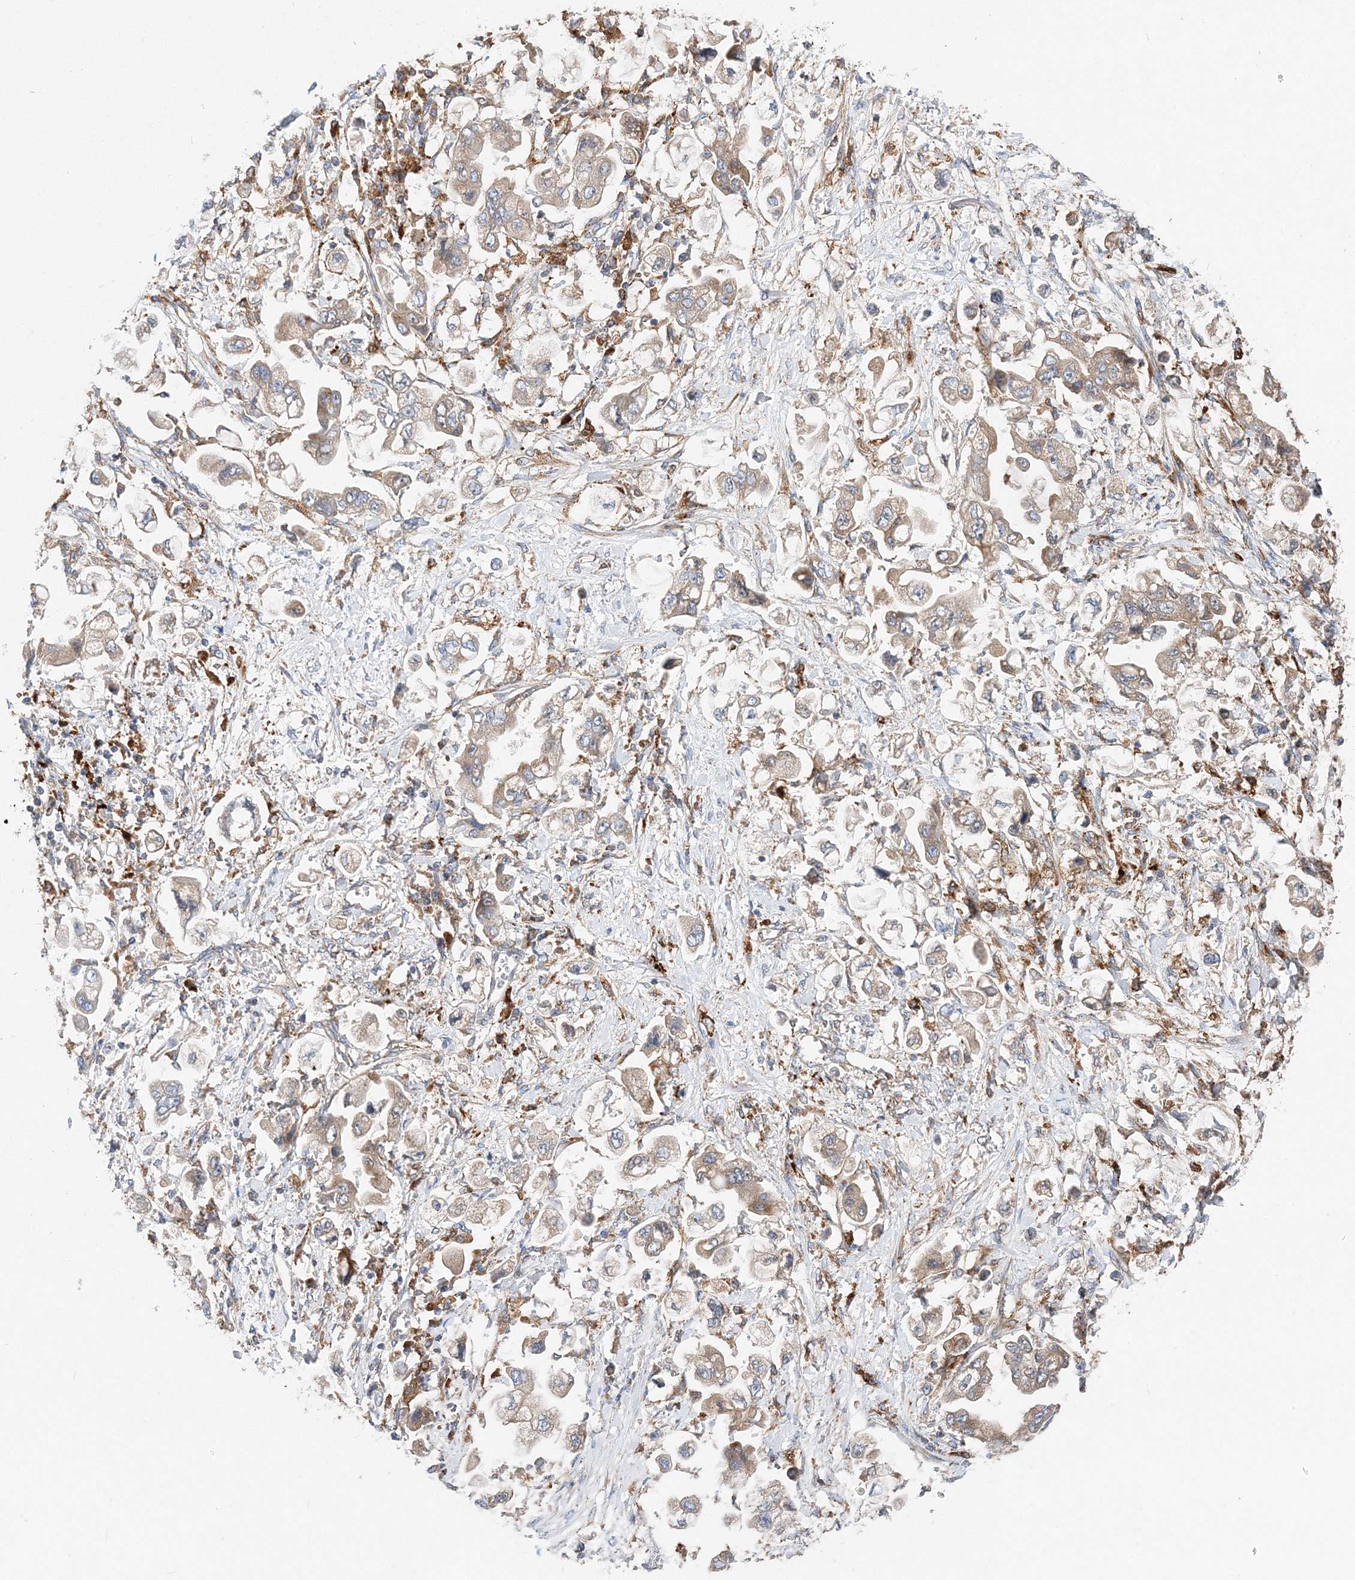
{"staining": {"intensity": "moderate", "quantity": ">75%", "location": "cytoplasmic/membranous"}, "tissue": "stomach cancer", "cell_type": "Tumor cells", "image_type": "cancer", "snomed": [{"axis": "morphology", "description": "Adenocarcinoma, NOS"}, {"axis": "topography", "description": "Stomach"}], "caption": "The photomicrograph demonstrates a brown stain indicating the presence of a protein in the cytoplasmic/membranous of tumor cells in stomach cancer (adenocarcinoma).", "gene": "C3orf38", "patient": {"sex": "male", "age": 62}}